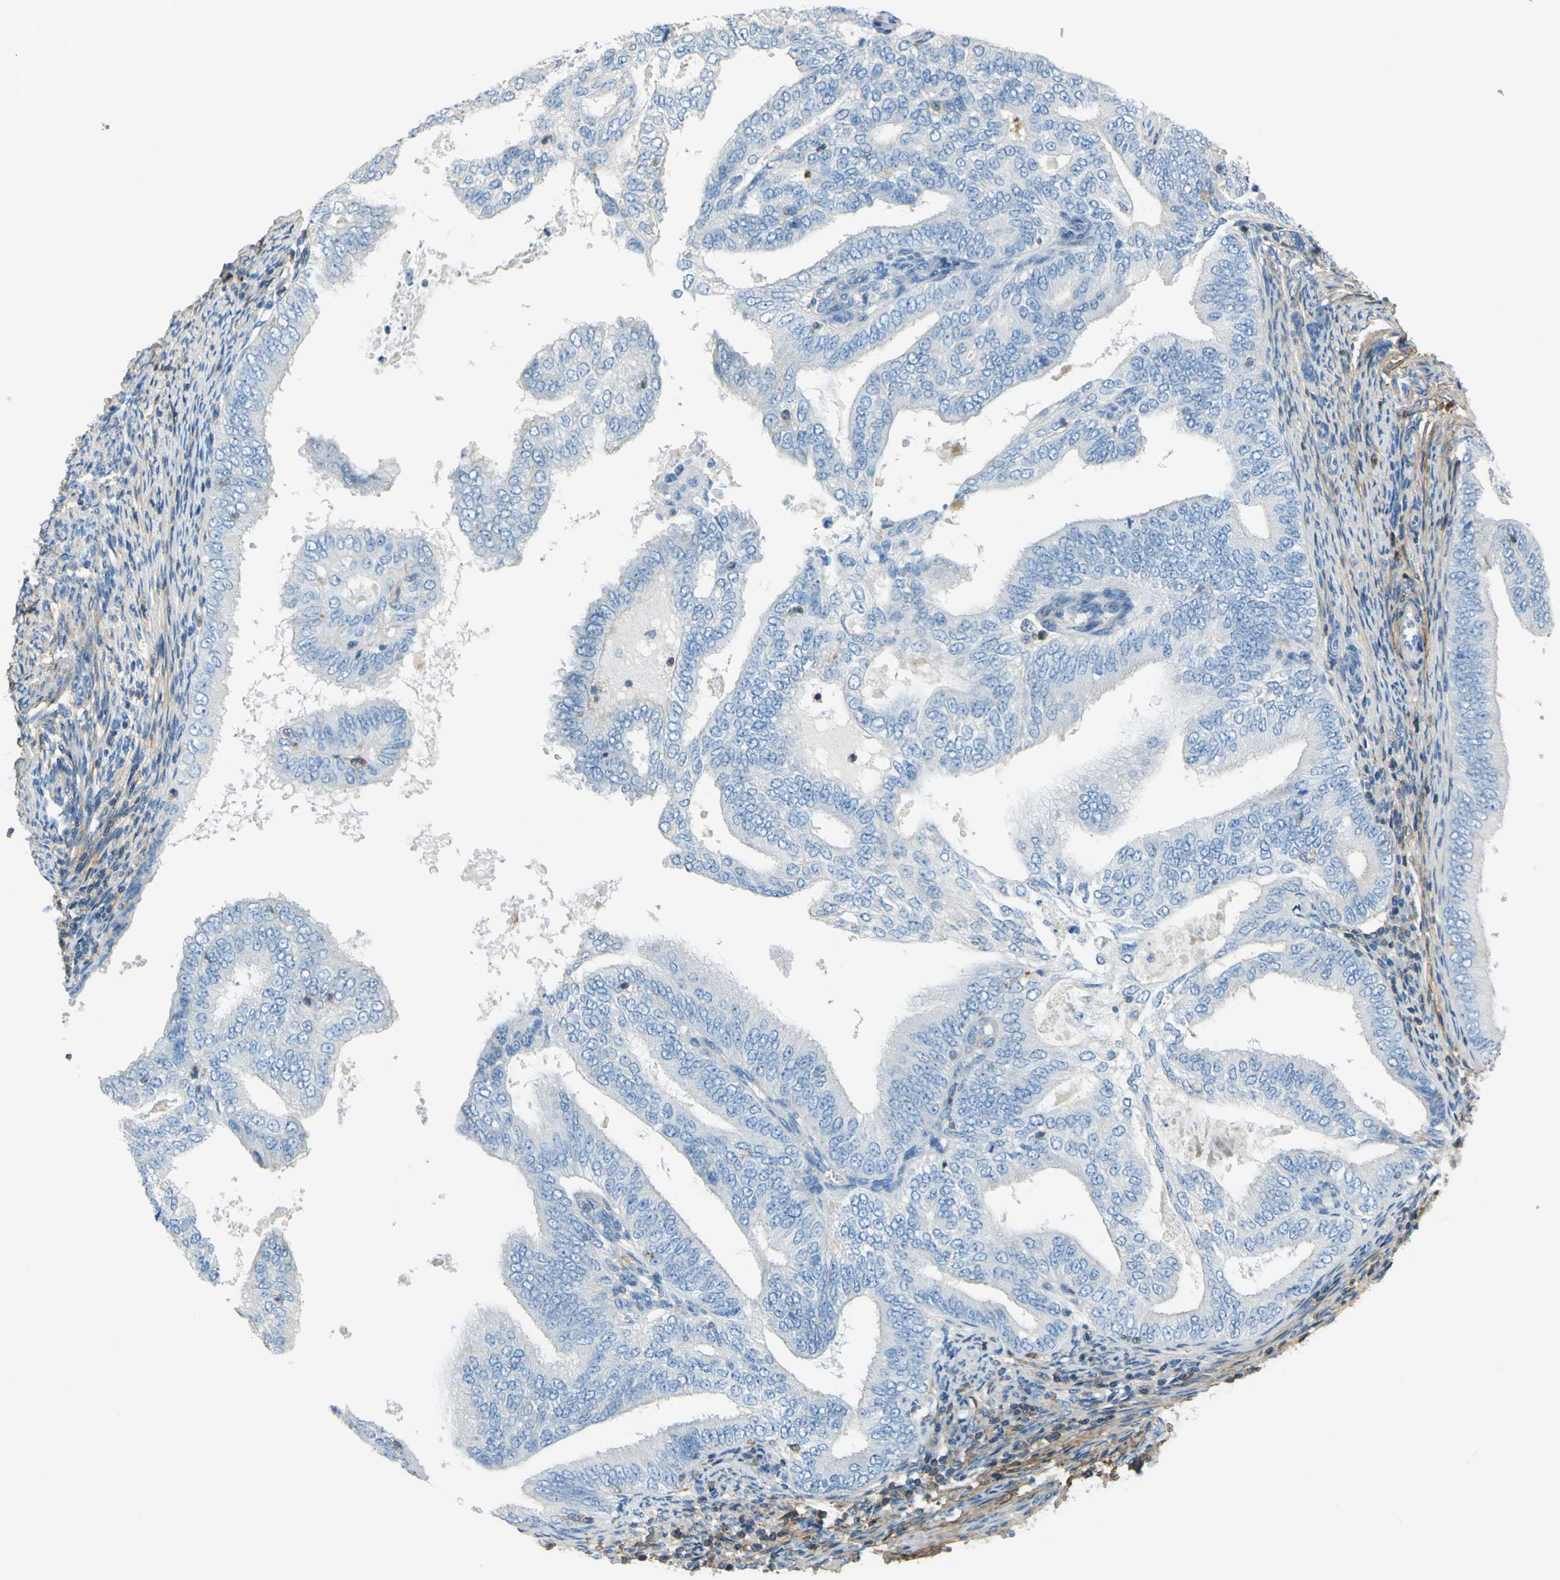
{"staining": {"intensity": "negative", "quantity": "none", "location": "none"}, "tissue": "endometrial cancer", "cell_type": "Tumor cells", "image_type": "cancer", "snomed": [{"axis": "morphology", "description": "Adenocarcinoma, NOS"}, {"axis": "topography", "description": "Endometrium"}], "caption": "Tumor cells show no significant protein positivity in endometrial cancer. The staining was performed using DAB (3,3'-diaminobenzidine) to visualize the protein expression in brown, while the nuclei were stained in blue with hematoxylin (Magnification: 20x).", "gene": "OGN", "patient": {"sex": "female", "age": 58}}